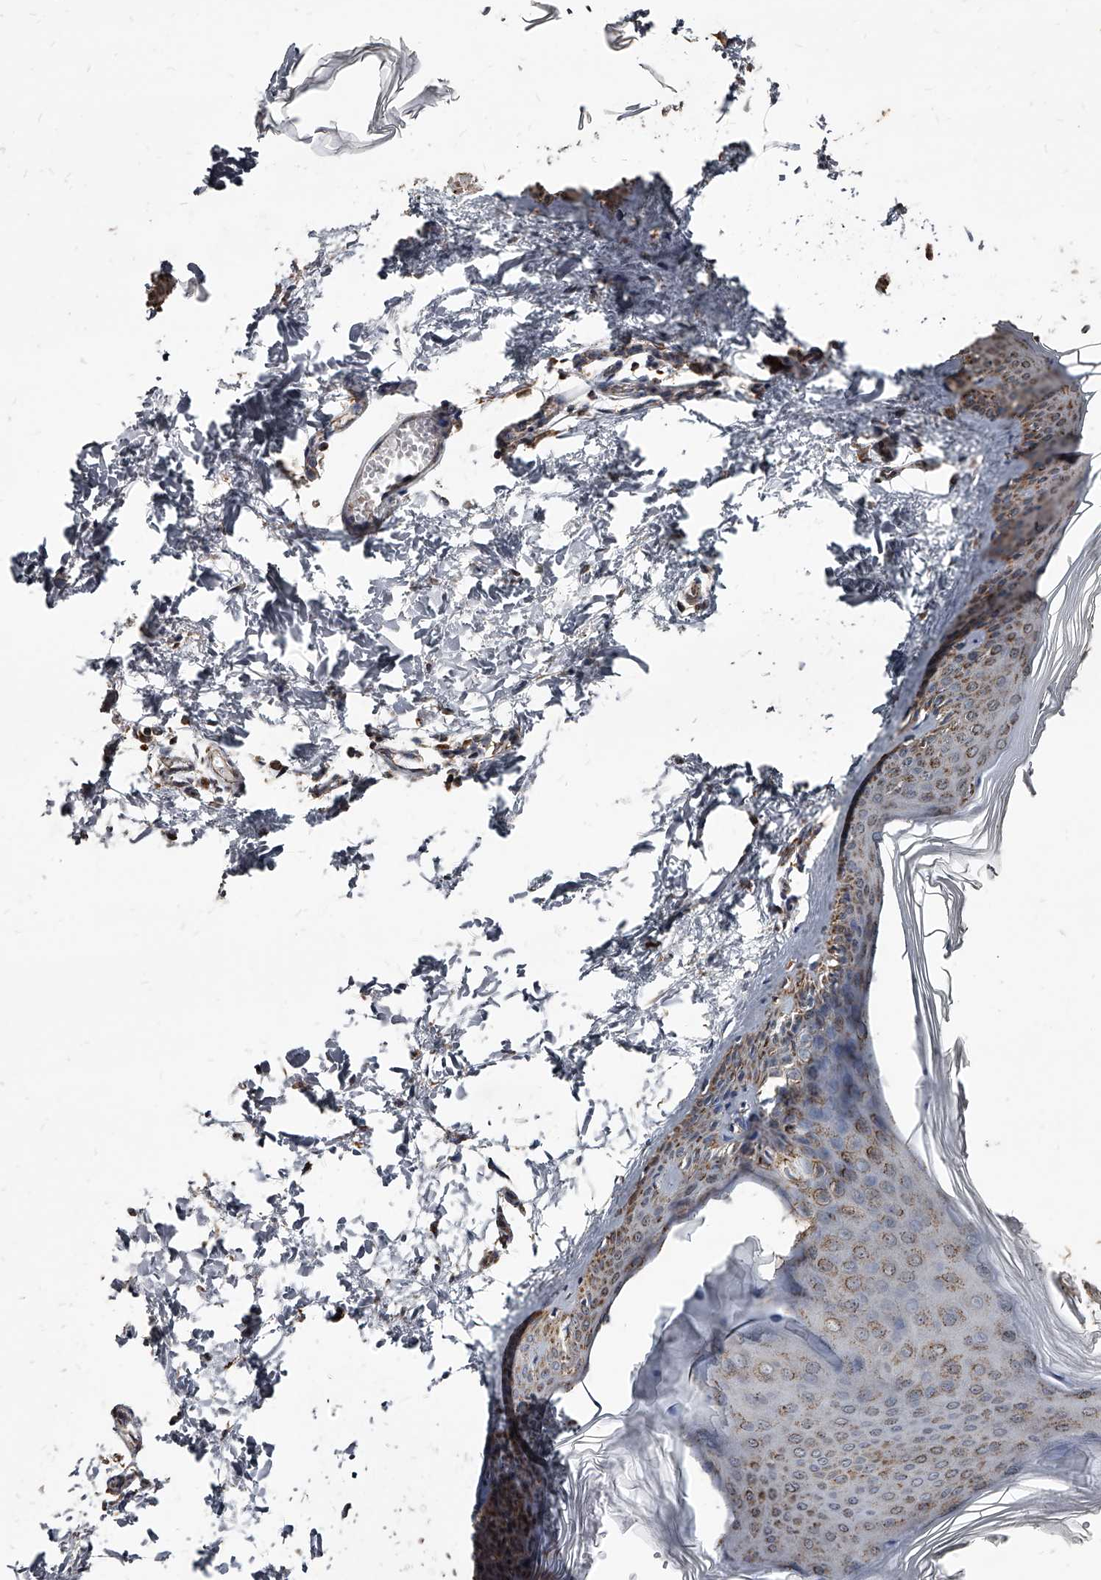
{"staining": {"intensity": "negative", "quantity": "none", "location": "none"}, "tissue": "skin", "cell_type": "Fibroblasts", "image_type": "normal", "snomed": [{"axis": "morphology", "description": "Normal tissue, NOS"}, {"axis": "topography", "description": "Skin"}], "caption": "Immunohistochemical staining of normal human skin demonstrates no significant positivity in fibroblasts.", "gene": "GPR183", "patient": {"sex": "female", "age": 27}}